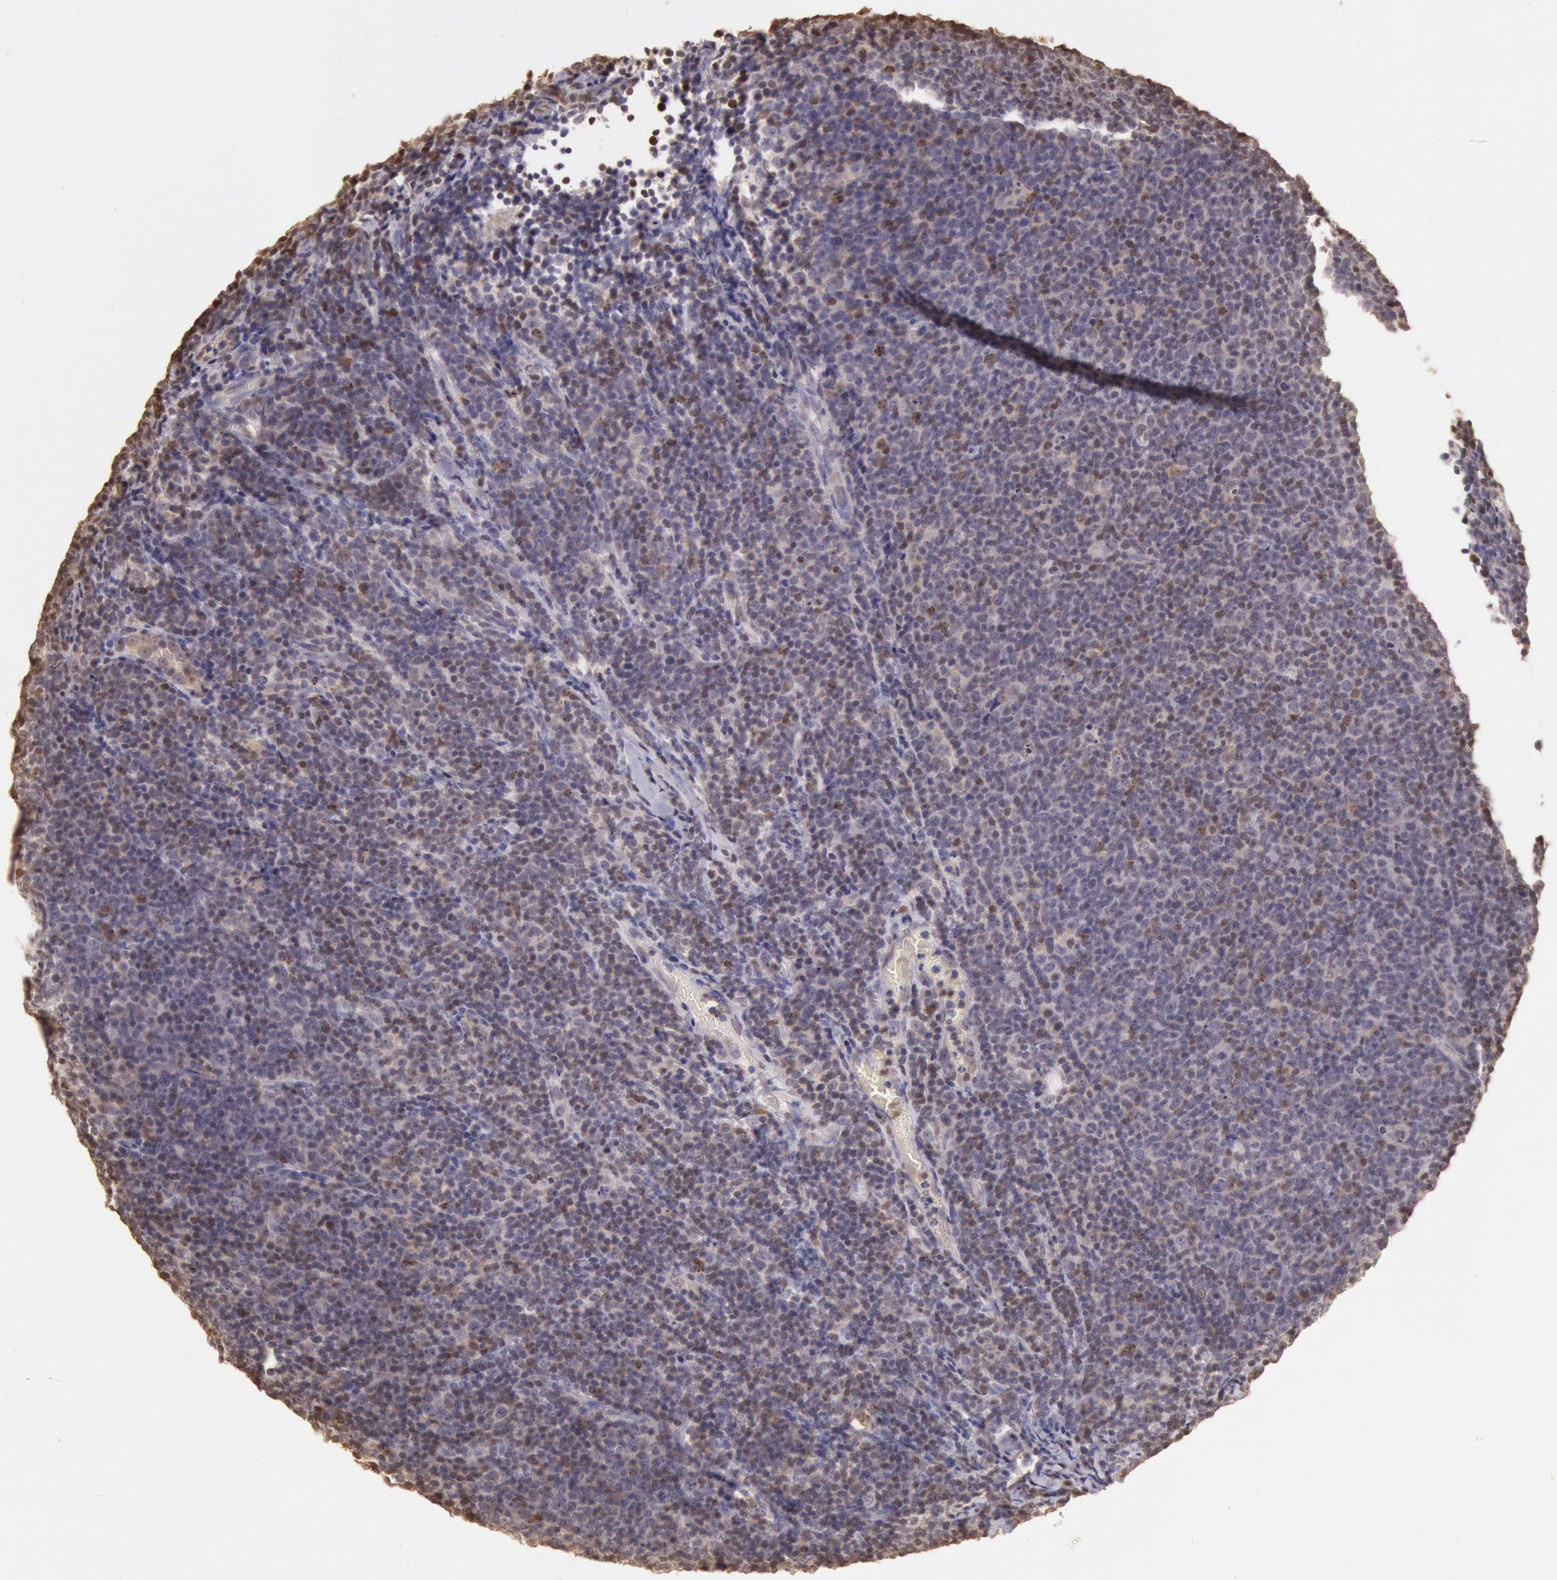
{"staining": {"intensity": "weak", "quantity": "<25%", "location": "nuclear"}, "tissue": "lymphoma", "cell_type": "Tumor cells", "image_type": "cancer", "snomed": [{"axis": "morphology", "description": "Malignant lymphoma, non-Hodgkin's type, Low grade"}, {"axis": "topography", "description": "Lymph node"}], "caption": "DAB (3,3'-diaminobenzidine) immunohistochemical staining of low-grade malignant lymphoma, non-Hodgkin's type reveals no significant staining in tumor cells.", "gene": "SOD1", "patient": {"sex": "male", "age": 74}}